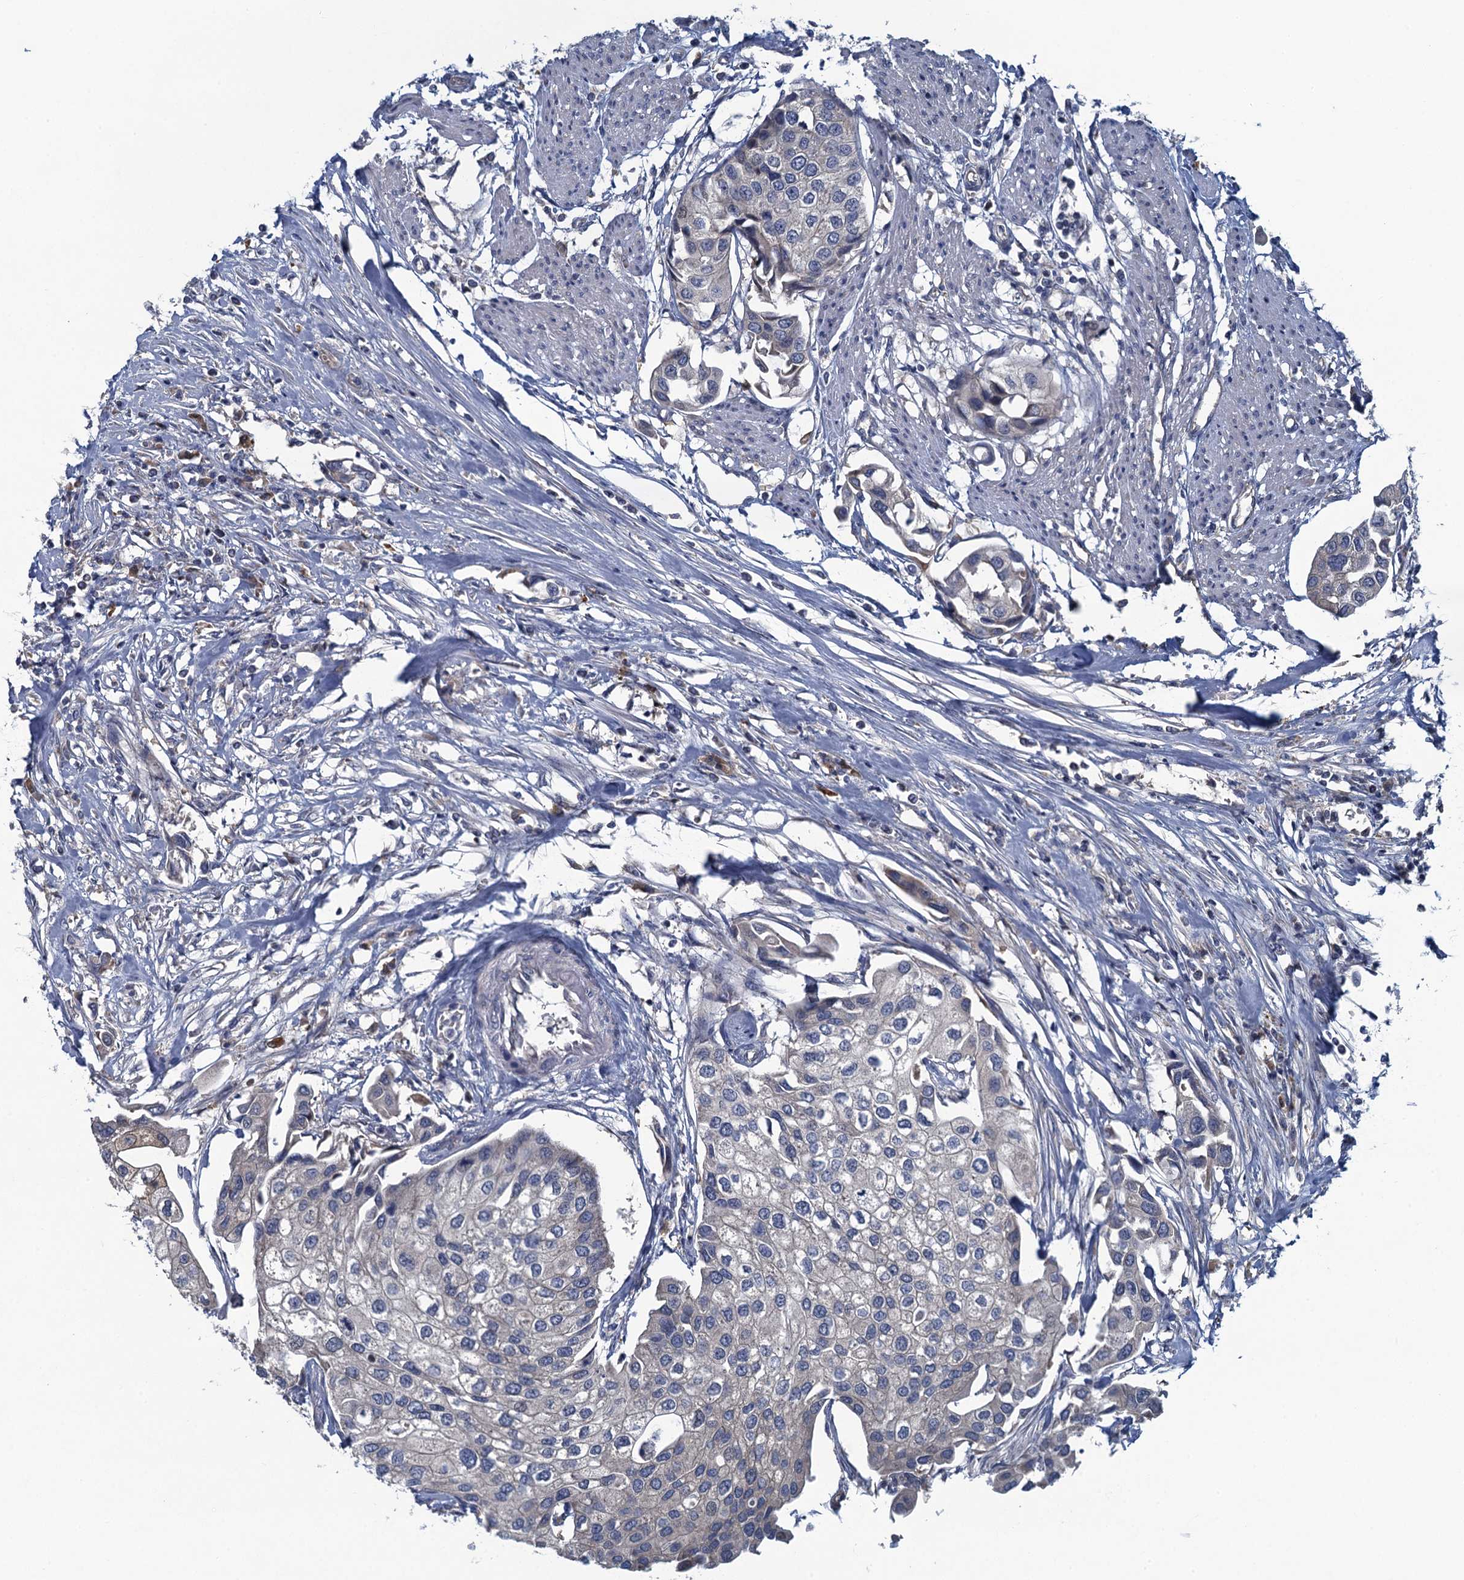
{"staining": {"intensity": "negative", "quantity": "none", "location": "none"}, "tissue": "urothelial cancer", "cell_type": "Tumor cells", "image_type": "cancer", "snomed": [{"axis": "morphology", "description": "Urothelial carcinoma, High grade"}, {"axis": "topography", "description": "Urinary bladder"}], "caption": "Immunohistochemistry (IHC) of urothelial cancer shows no positivity in tumor cells.", "gene": "NCKAP1L", "patient": {"sex": "male", "age": 64}}